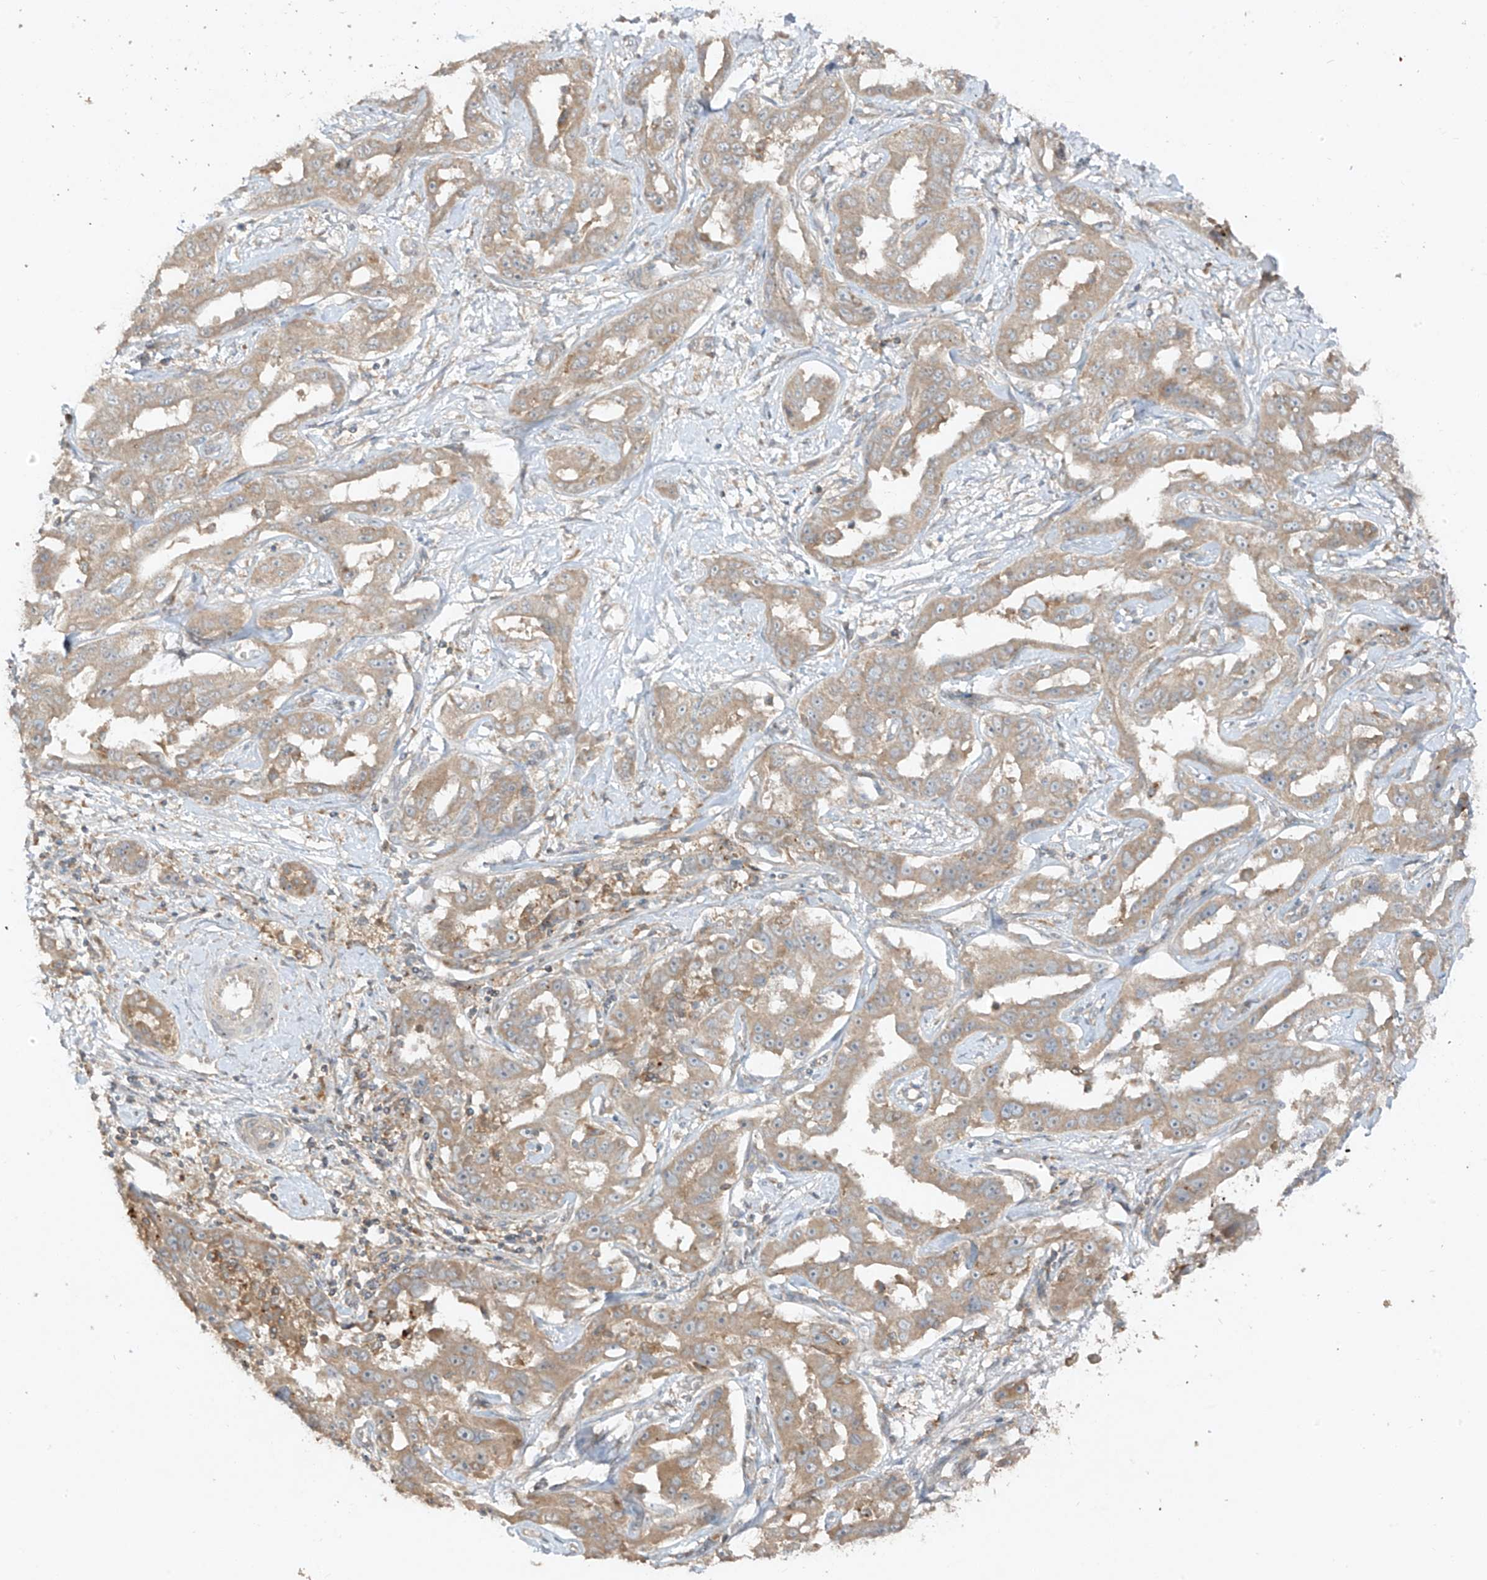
{"staining": {"intensity": "weak", "quantity": ">75%", "location": "cytoplasmic/membranous"}, "tissue": "liver cancer", "cell_type": "Tumor cells", "image_type": "cancer", "snomed": [{"axis": "morphology", "description": "Cholangiocarcinoma"}, {"axis": "topography", "description": "Liver"}], "caption": "A high-resolution image shows immunohistochemistry (IHC) staining of liver cholangiocarcinoma, which reveals weak cytoplasmic/membranous positivity in about >75% of tumor cells. The staining was performed using DAB to visualize the protein expression in brown, while the nuclei were stained in blue with hematoxylin (Magnification: 20x).", "gene": "LDAH", "patient": {"sex": "male", "age": 59}}